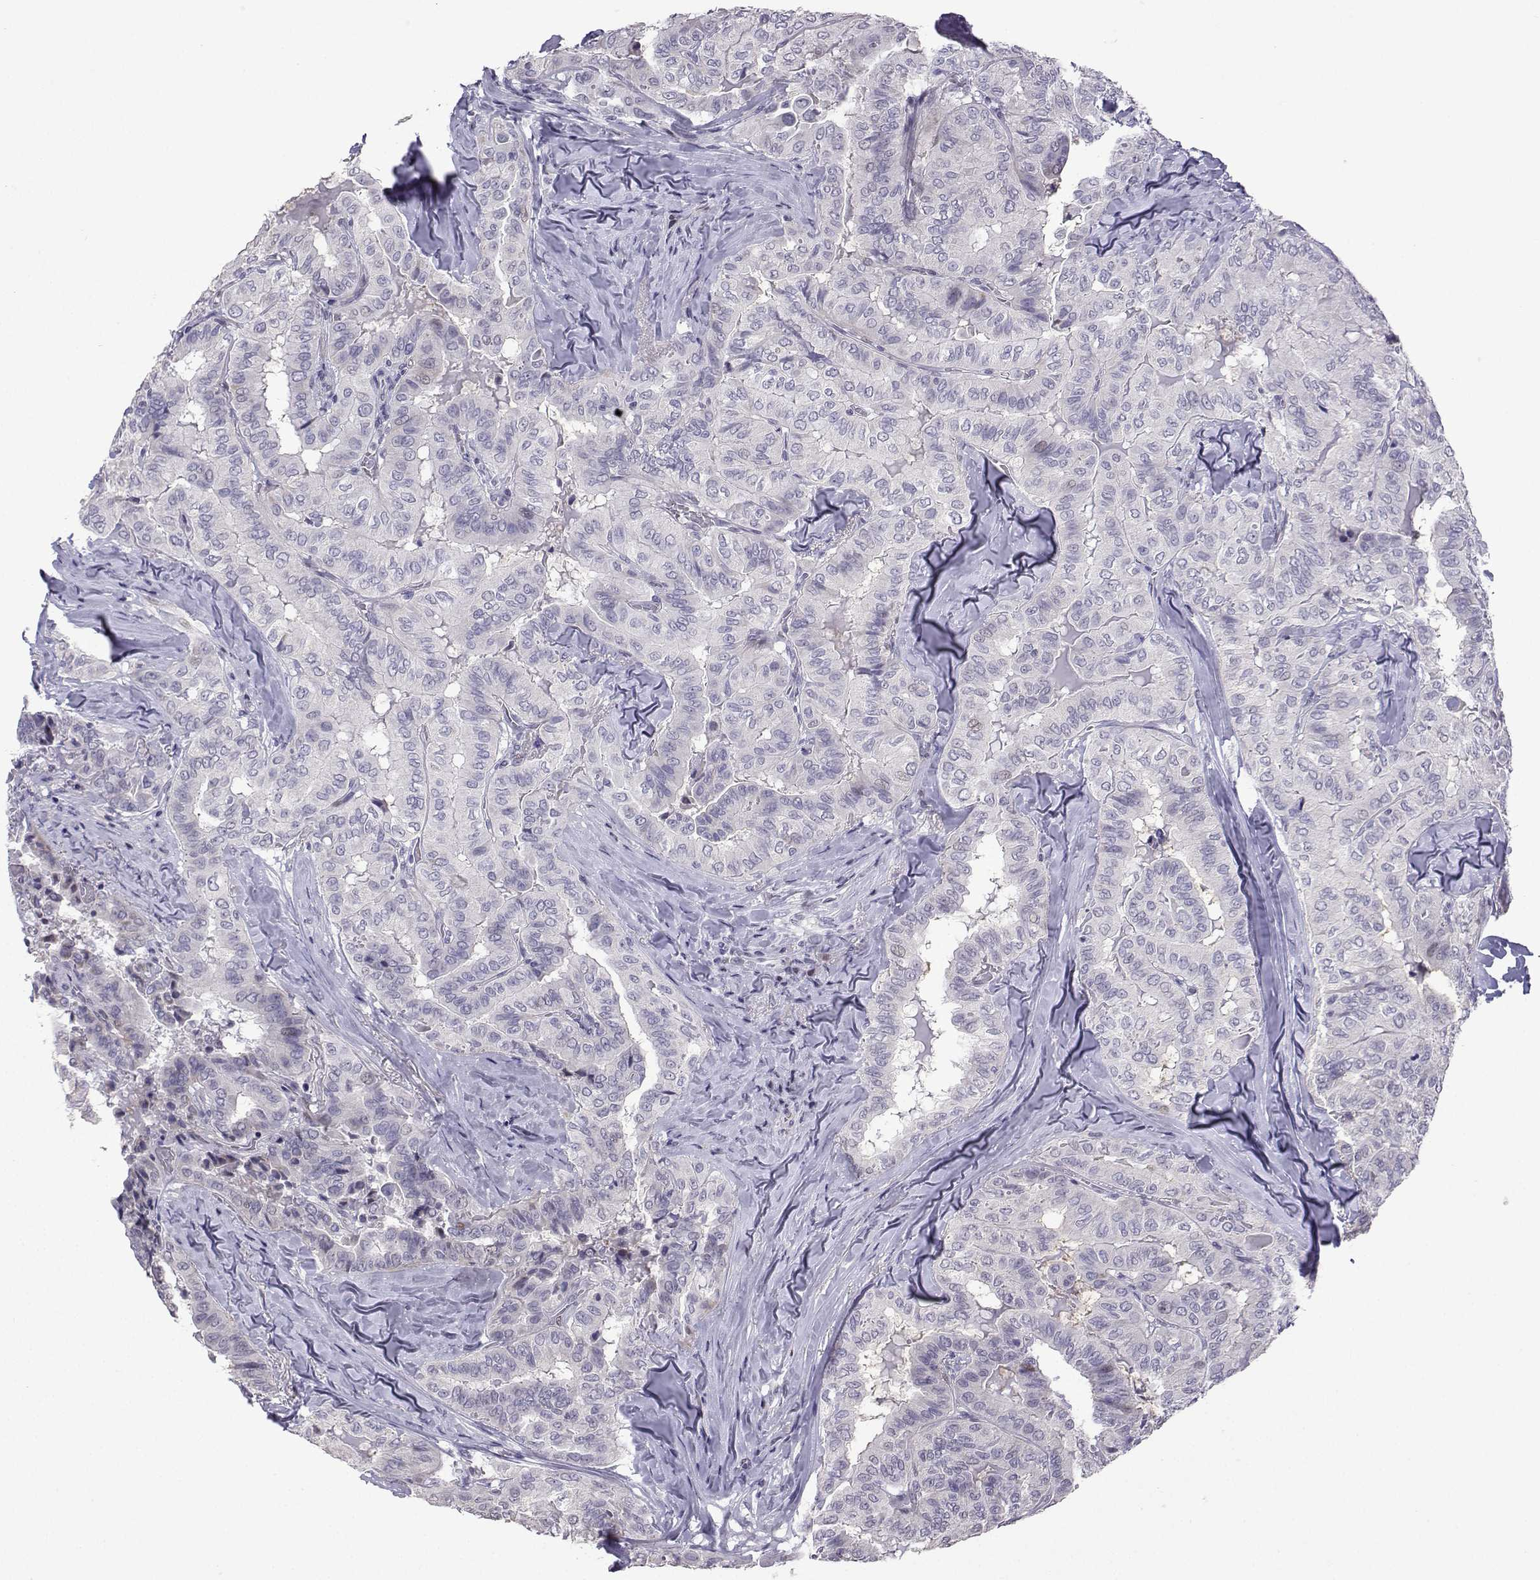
{"staining": {"intensity": "negative", "quantity": "none", "location": "none"}, "tissue": "thyroid cancer", "cell_type": "Tumor cells", "image_type": "cancer", "snomed": [{"axis": "morphology", "description": "Papillary adenocarcinoma, NOS"}, {"axis": "topography", "description": "Thyroid gland"}], "caption": "Immunohistochemistry (IHC) of human thyroid cancer (papillary adenocarcinoma) demonstrates no staining in tumor cells.", "gene": "CFAP70", "patient": {"sex": "female", "age": 68}}